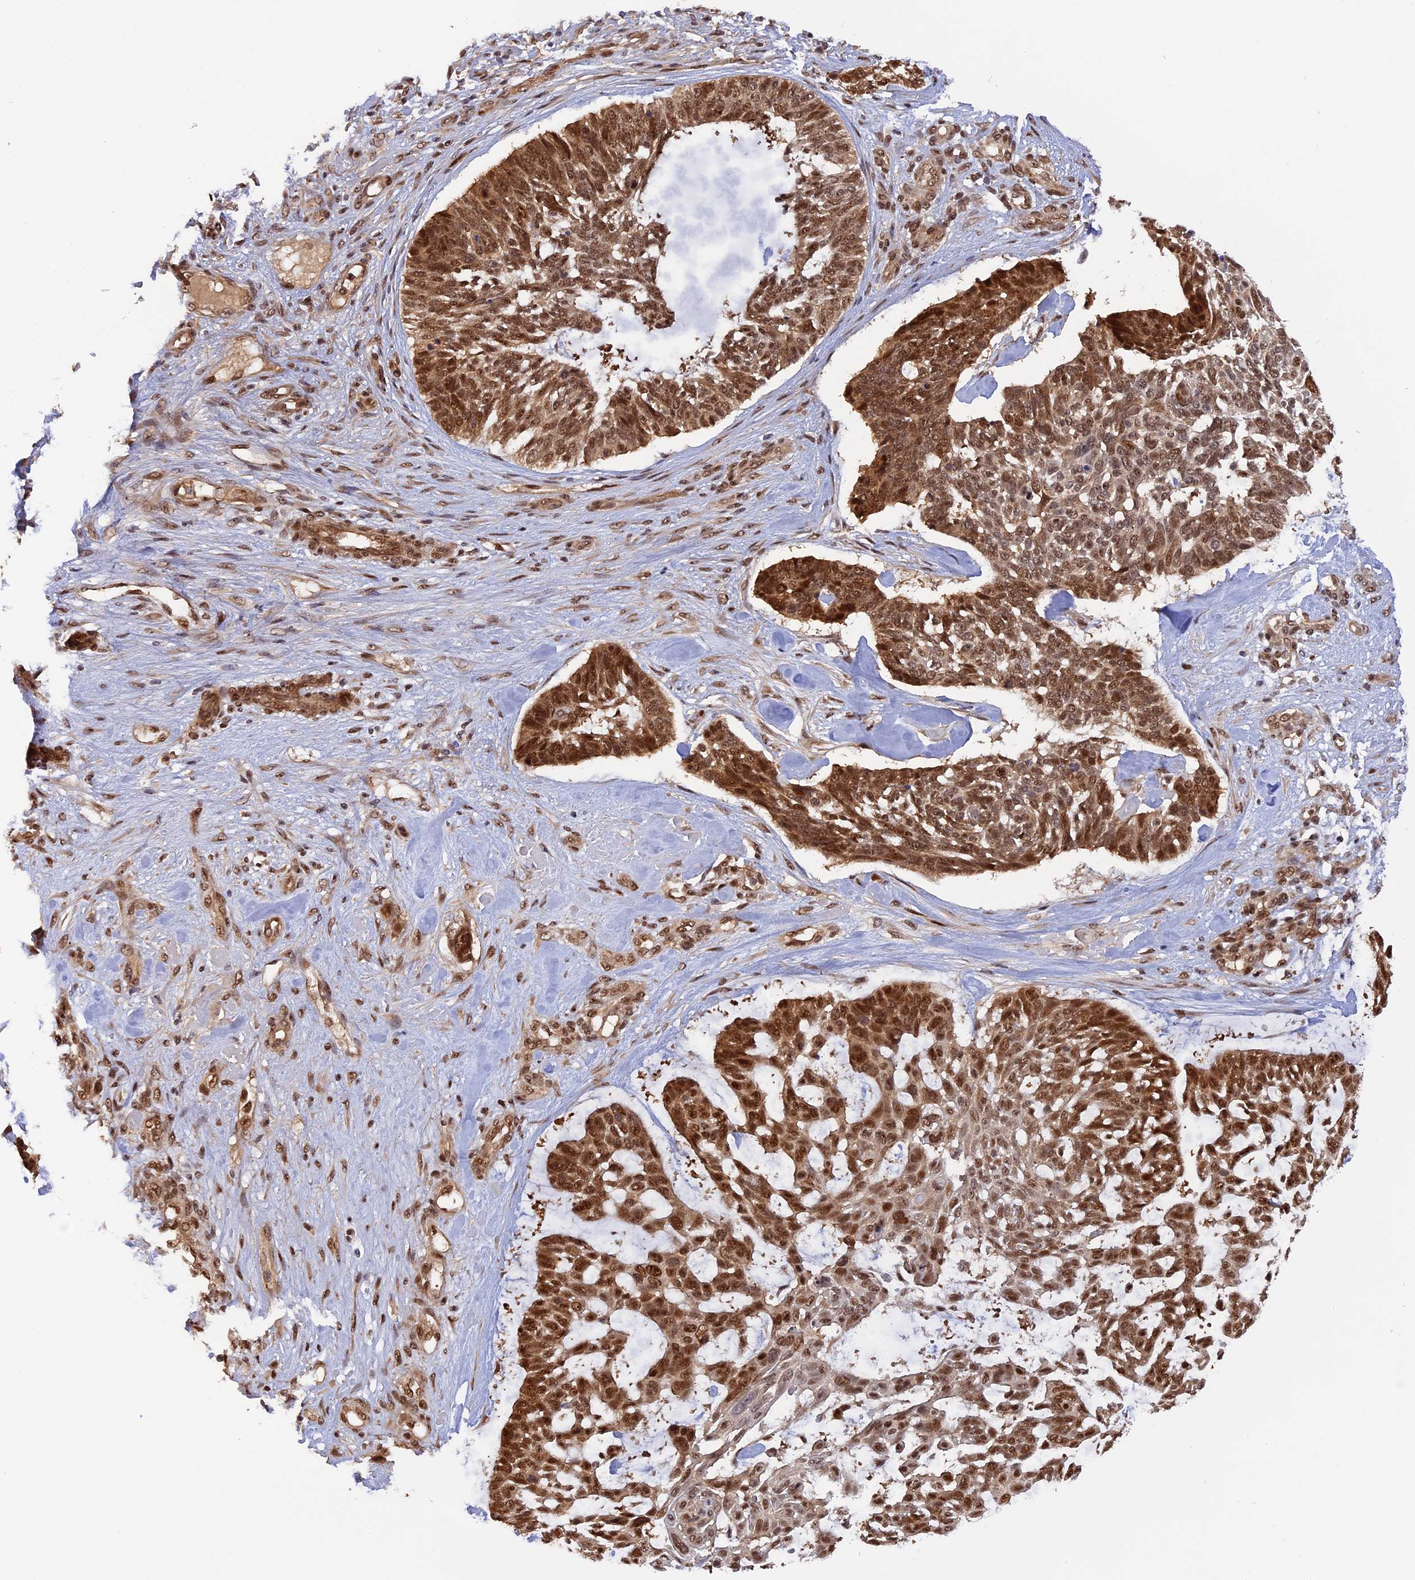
{"staining": {"intensity": "strong", "quantity": ">75%", "location": "cytoplasmic/membranous,nuclear"}, "tissue": "skin cancer", "cell_type": "Tumor cells", "image_type": "cancer", "snomed": [{"axis": "morphology", "description": "Basal cell carcinoma"}, {"axis": "topography", "description": "Skin"}], "caption": "Immunohistochemical staining of skin cancer demonstrates strong cytoplasmic/membranous and nuclear protein expression in about >75% of tumor cells.", "gene": "ZNF428", "patient": {"sex": "male", "age": 88}}